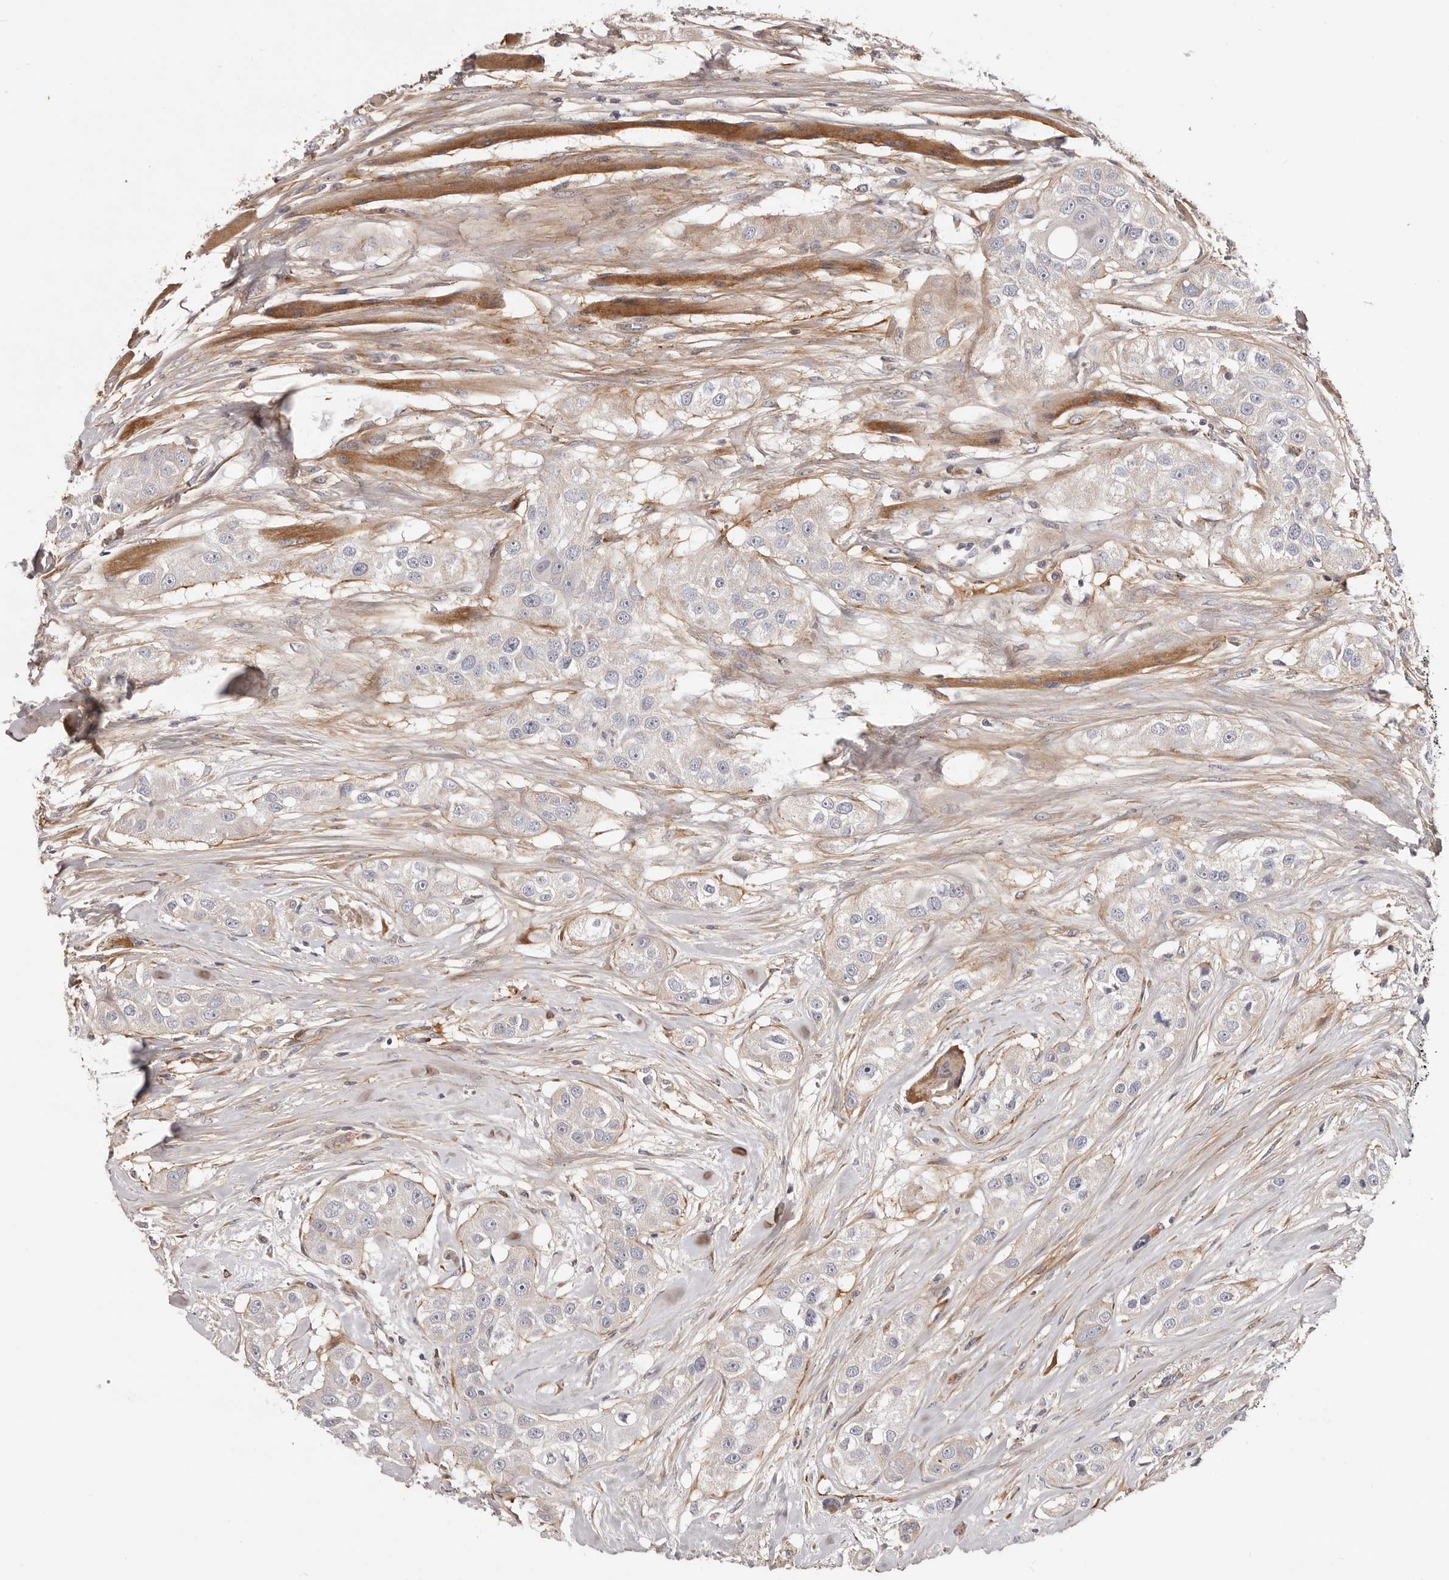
{"staining": {"intensity": "negative", "quantity": "none", "location": "none"}, "tissue": "head and neck cancer", "cell_type": "Tumor cells", "image_type": "cancer", "snomed": [{"axis": "morphology", "description": "Normal tissue, NOS"}, {"axis": "morphology", "description": "Squamous cell carcinoma, NOS"}, {"axis": "topography", "description": "Skeletal muscle"}, {"axis": "topography", "description": "Head-Neck"}], "caption": "Immunohistochemistry (IHC) of human head and neck cancer (squamous cell carcinoma) reveals no staining in tumor cells.", "gene": "MRPS10", "patient": {"sex": "male", "age": 51}}